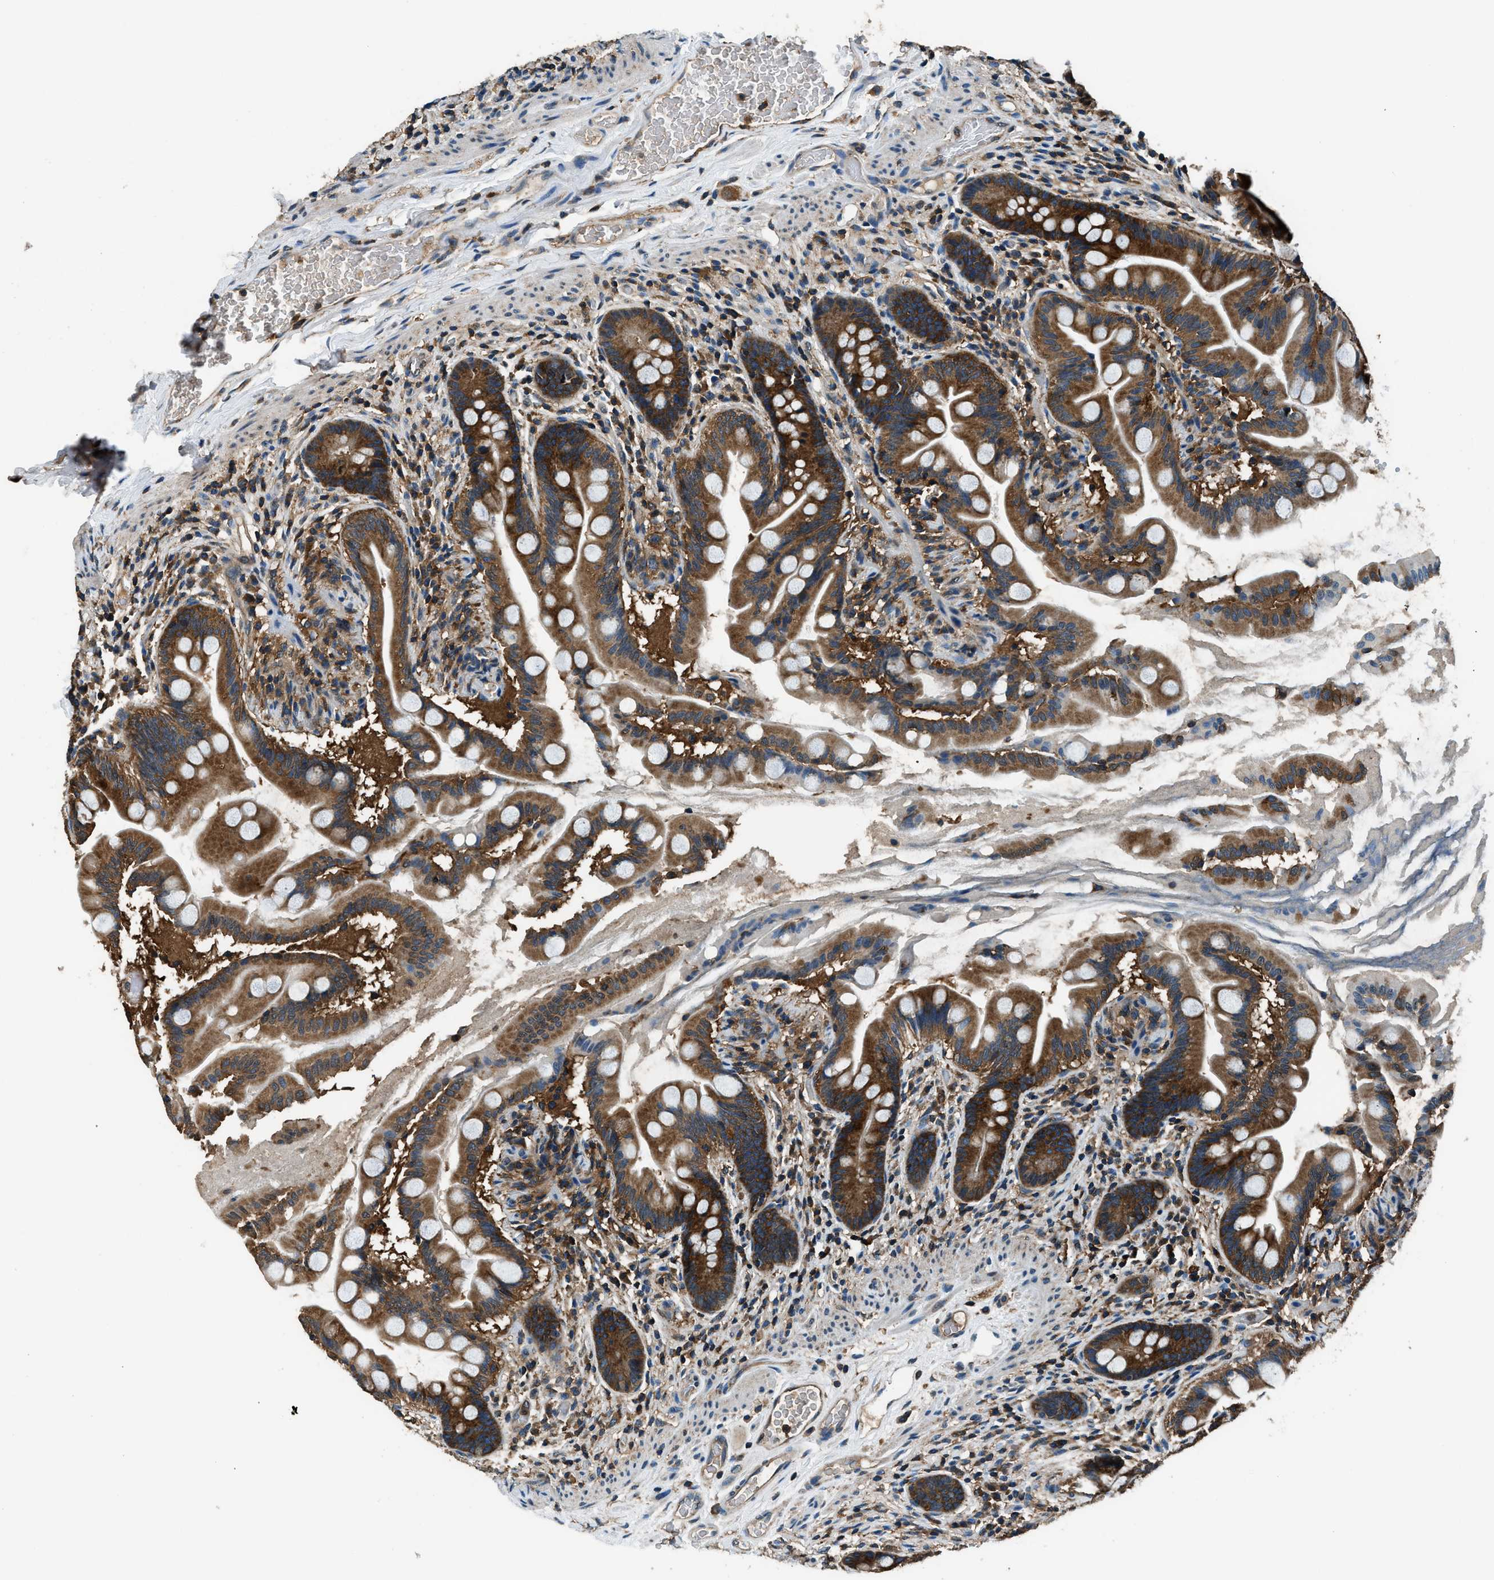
{"staining": {"intensity": "moderate", "quantity": ">75%", "location": "cytoplasmic/membranous"}, "tissue": "small intestine", "cell_type": "Glandular cells", "image_type": "normal", "snomed": [{"axis": "morphology", "description": "Normal tissue, NOS"}, {"axis": "topography", "description": "Small intestine"}], "caption": "Moderate cytoplasmic/membranous expression for a protein is seen in about >75% of glandular cells of normal small intestine using IHC.", "gene": "ARFGAP2", "patient": {"sex": "female", "age": 56}}